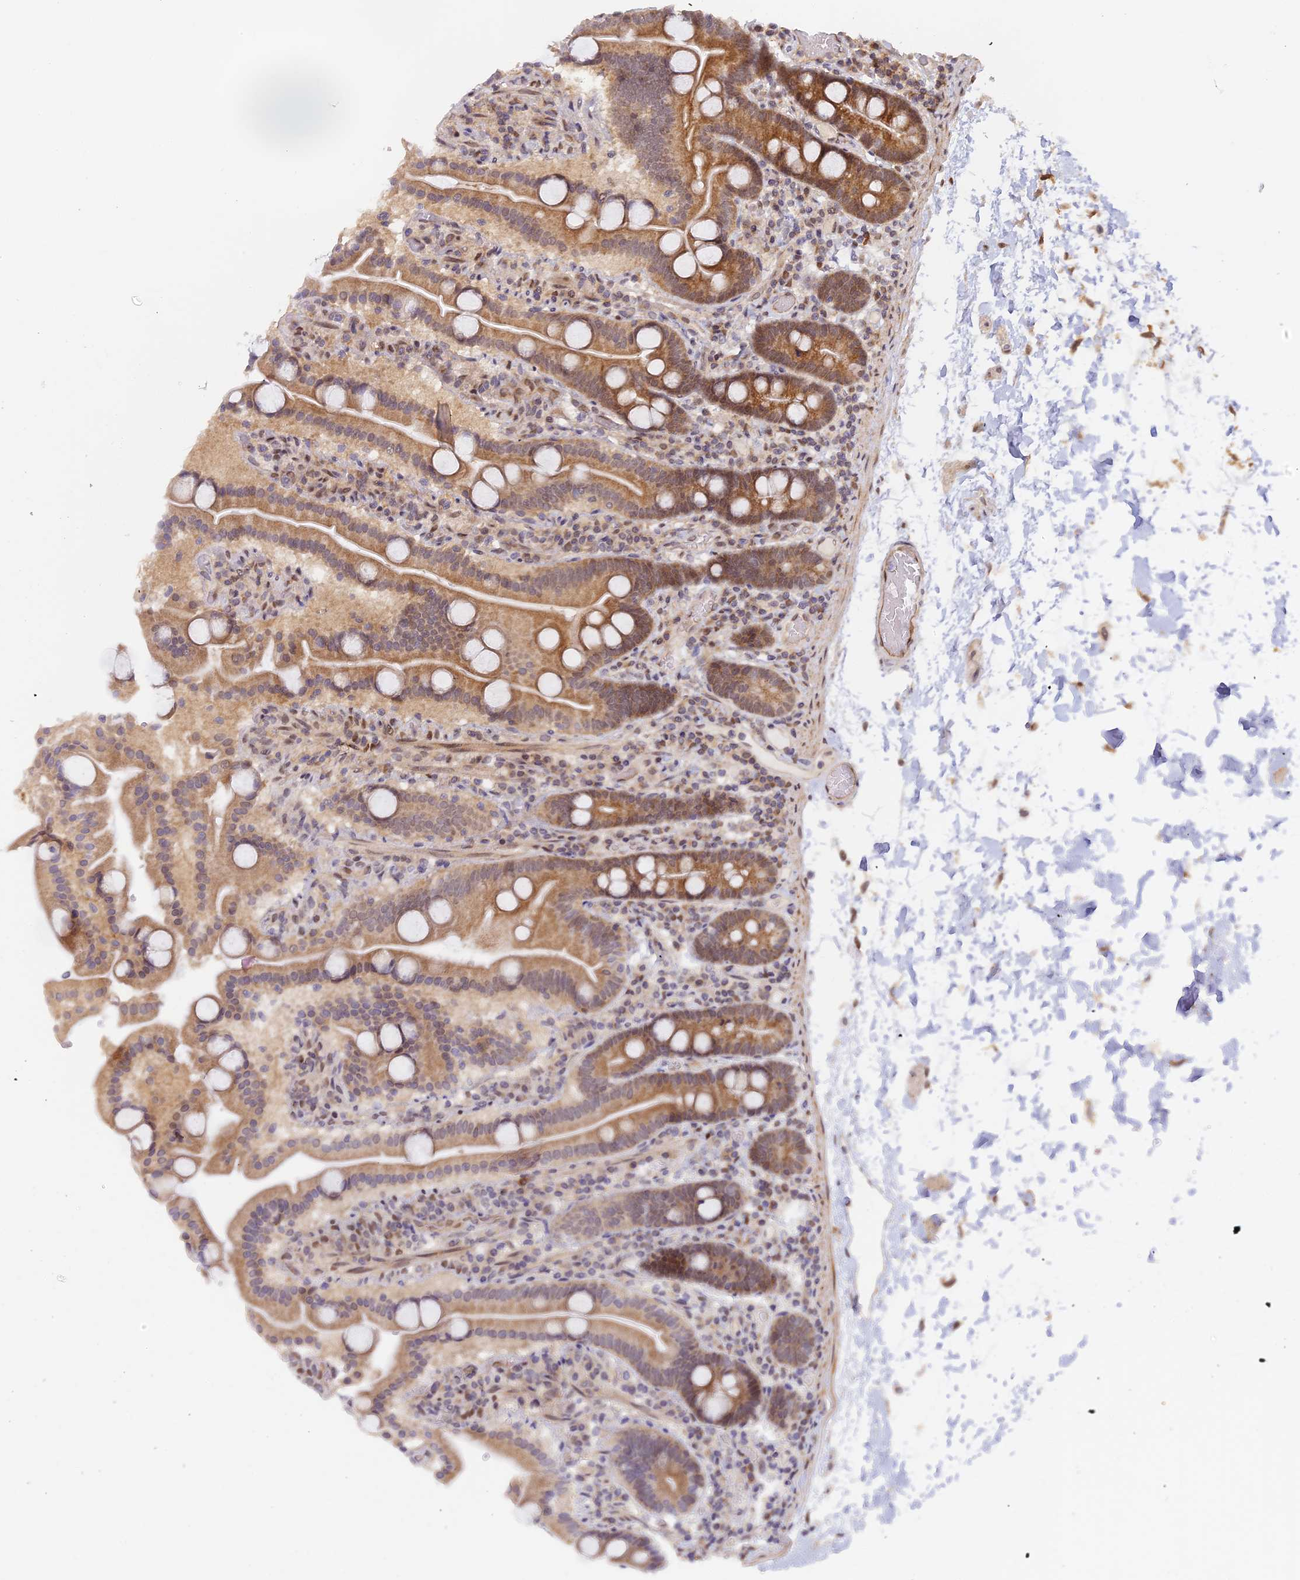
{"staining": {"intensity": "moderate", "quantity": ">75%", "location": "cytoplasmic/membranous"}, "tissue": "duodenum", "cell_type": "Glandular cells", "image_type": "normal", "snomed": [{"axis": "morphology", "description": "Normal tissue, NOS"}, {"axis": "topography", "description": "Duodenum"}], "caption": "A brown stain highlights moderate cytoplasmic/membranous expression of a protein in glandular cells of normal duodenum.", "gene": "MYBL2", "patient": {"sex": "male", "age": 55}}